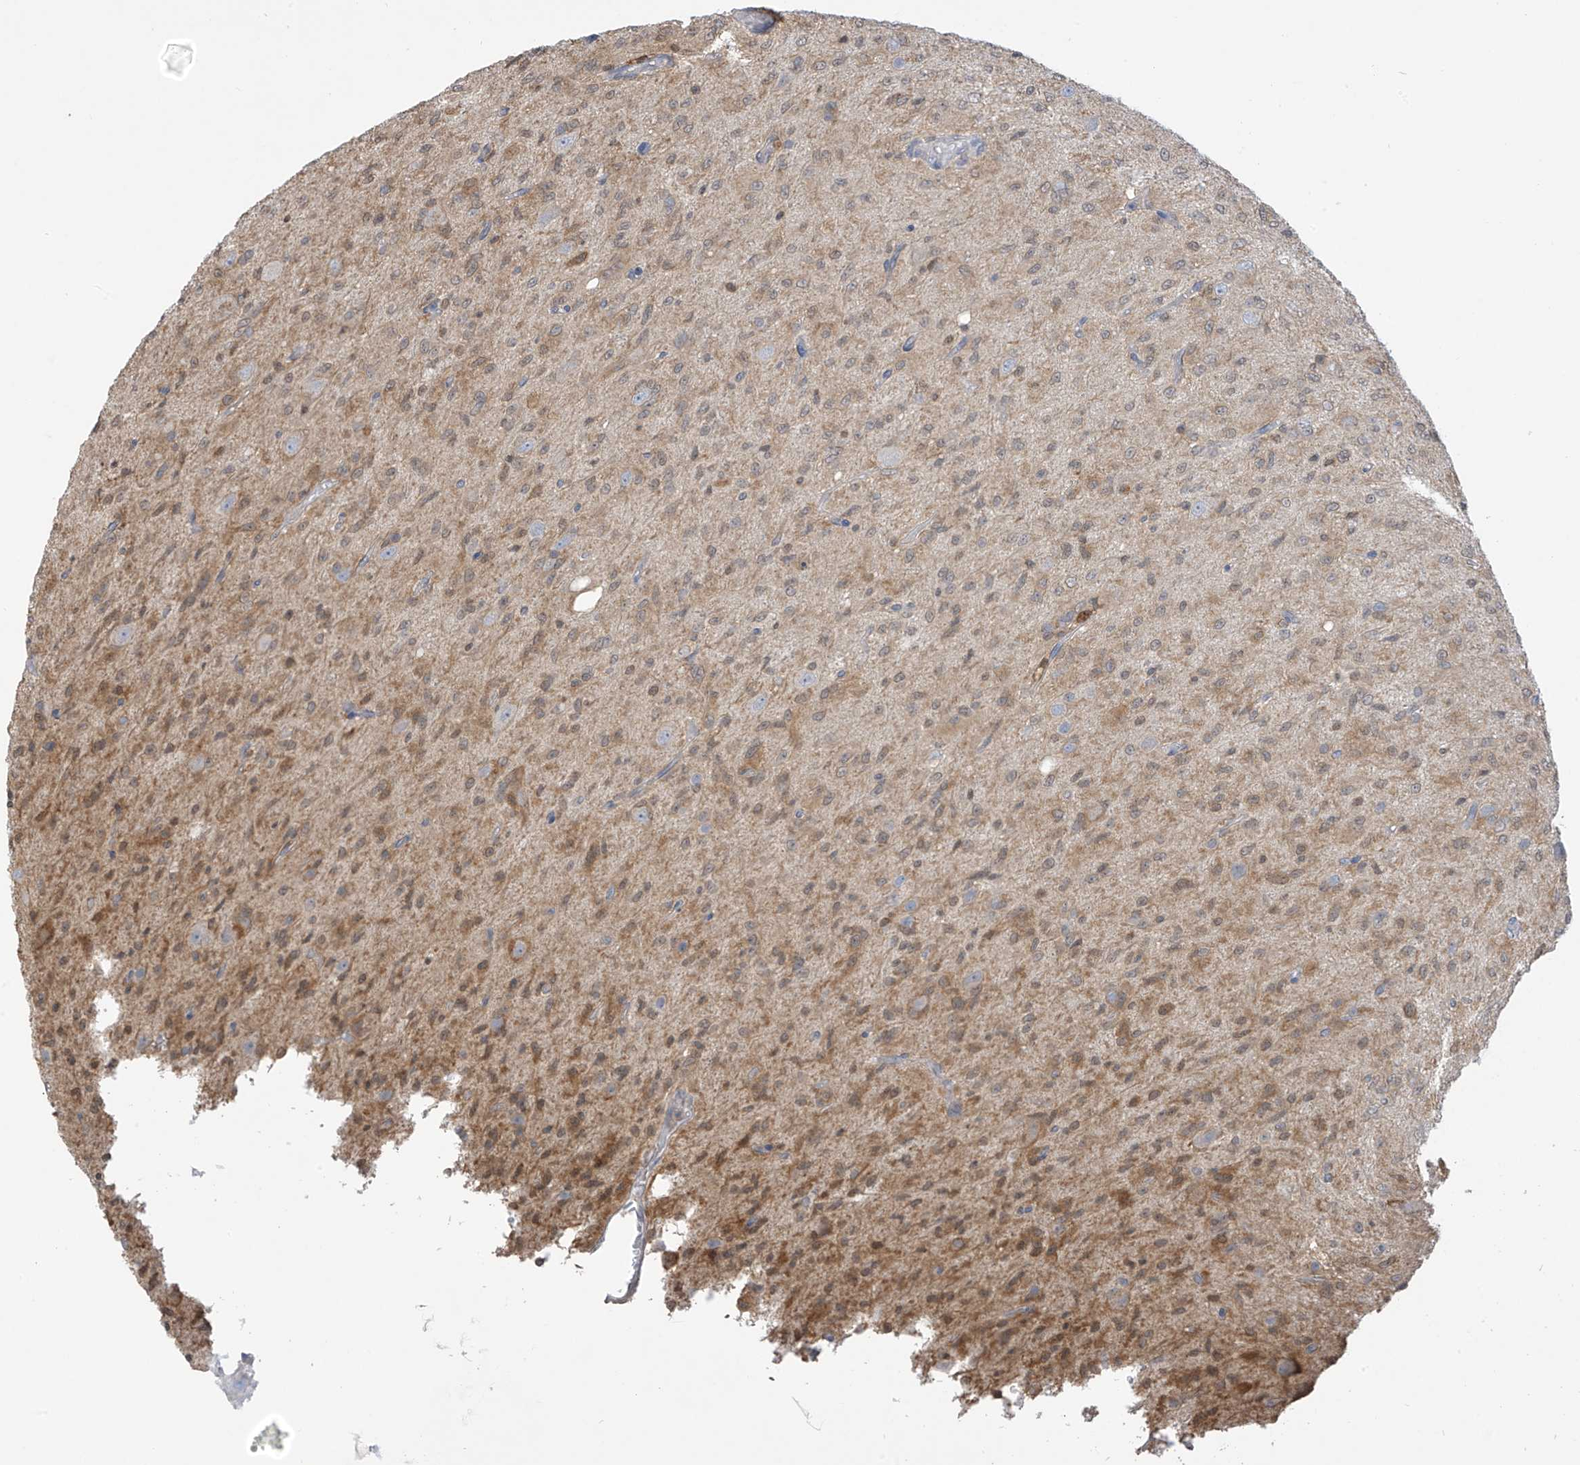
{"staining": {"intensity": "weak", "quantity": "25%-75%", "location": "cytoplasmic/membranous,nuclear"}, "tissue": "glioma", "cell_type": "Tumor cells", "image_type": "cancer", "snomed": [{"axis": "morphology", "description": "Glioma, malignant, High grade"}, {"axis": "topography", "description": "Brain"}], "caption": "There is low levels of weak cytoplasmic/membranous and nuclear positivity in tumor cells of malignant high-grade glioma, as demonstrated by immunohistochemical staining (brown color).", "gene": "IDH1", "patient": {"sex": "female", "age": 59}}